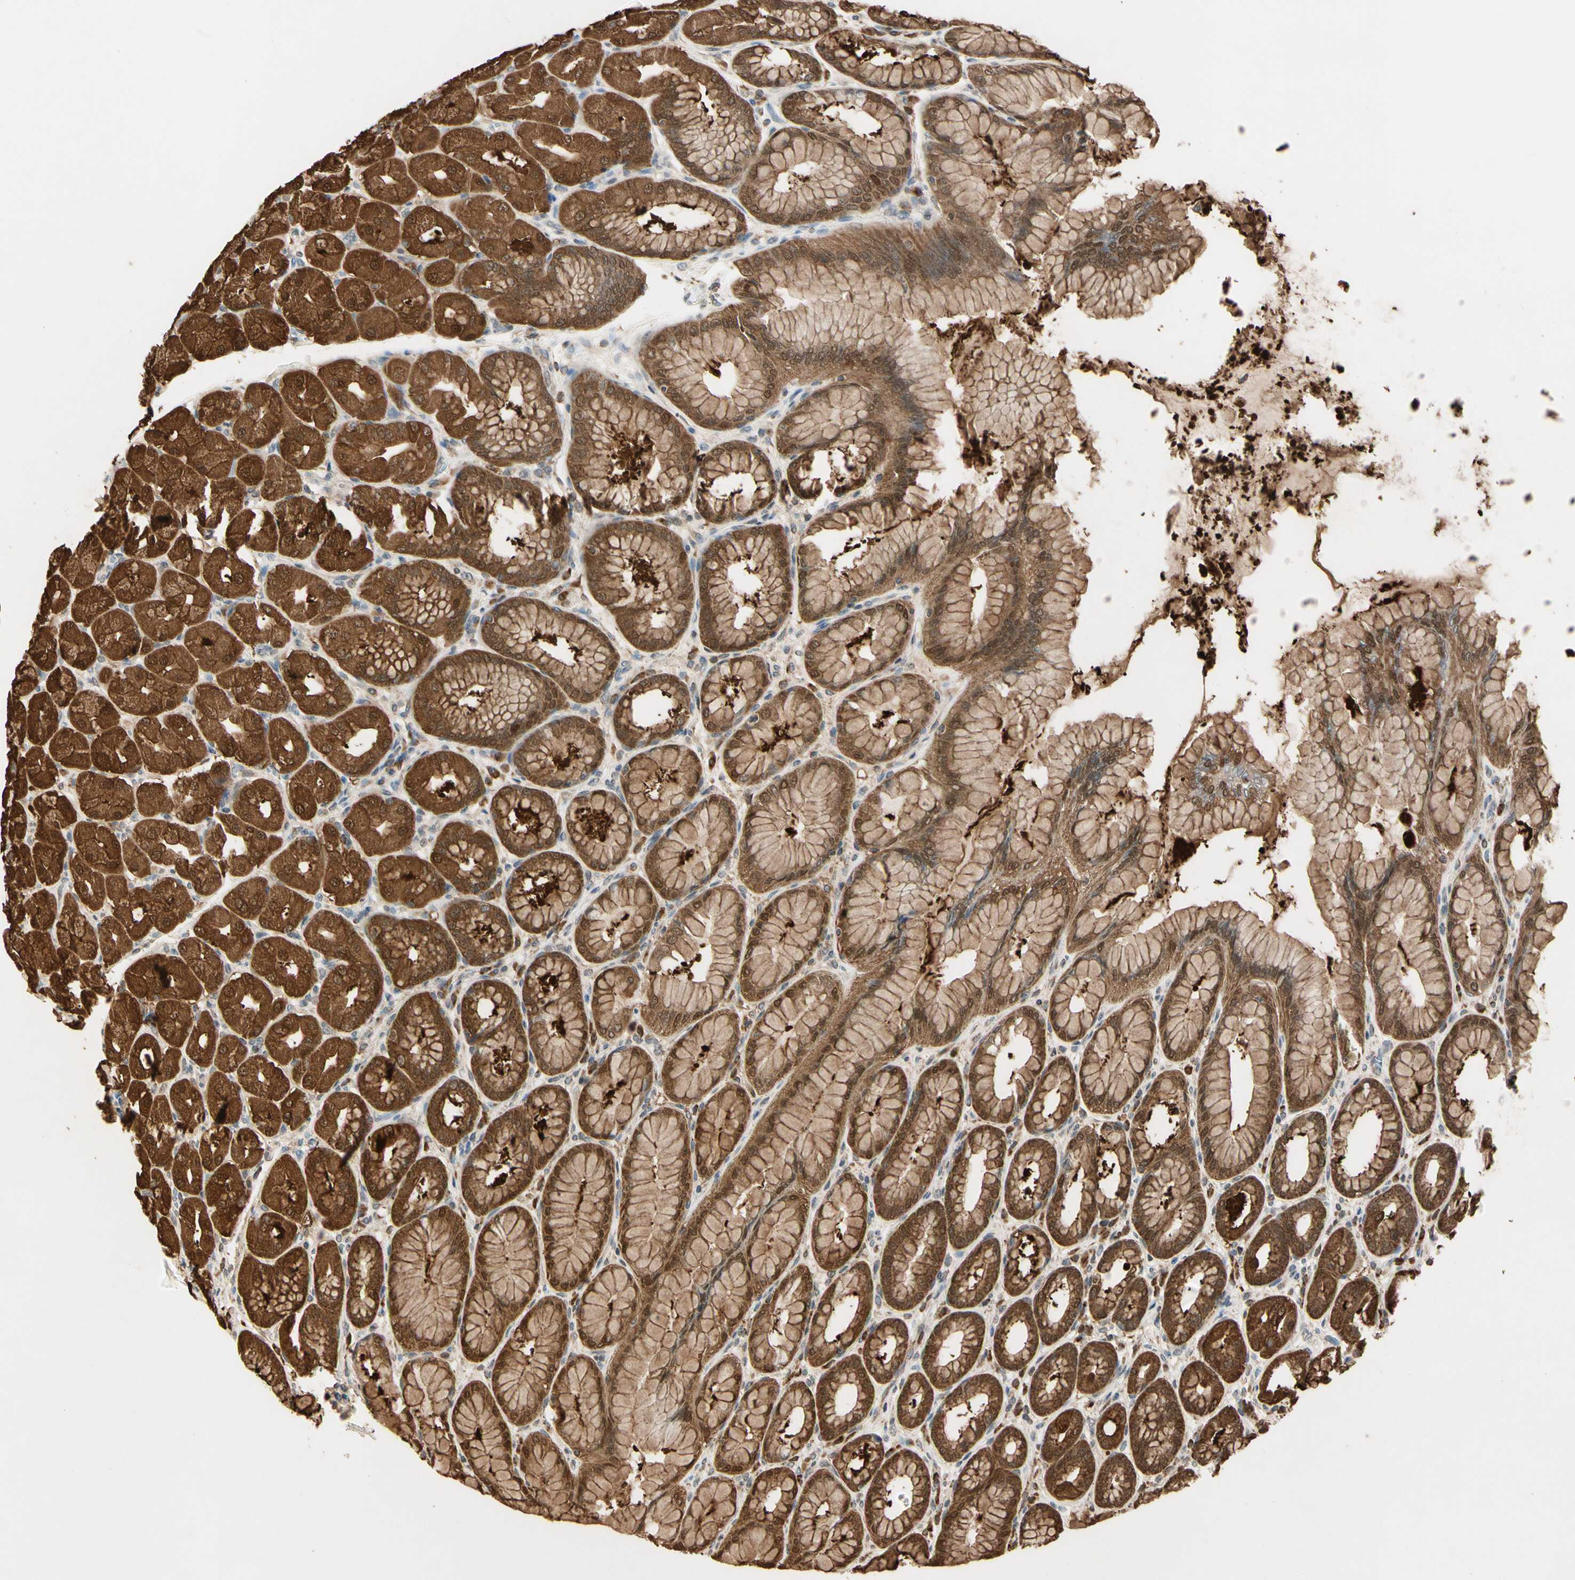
{"staining": {"intensity": "moderate", "quantity": ">75%", "location": "cytoplasmic/membranous,nuclear"}, "tissue": "stomach", "cell_type": "Glandular cells", "image_type": "normal", "snomed": [{"axis": "morphology", "description": "Normal tissue, NOS"}, {"axis": "topography", "description": "Stomach, upper"}], "caption": "Stomach stained with immunohistochemistry demonstrates moderate cytoplasmic/membranous,nuclear positivity in about >75% of glandular cells. The protein is shown in brown color, while the nuclei are stained blue.", "gene": "PRDX5", "patient": {"sex": "female", "age": 56}}